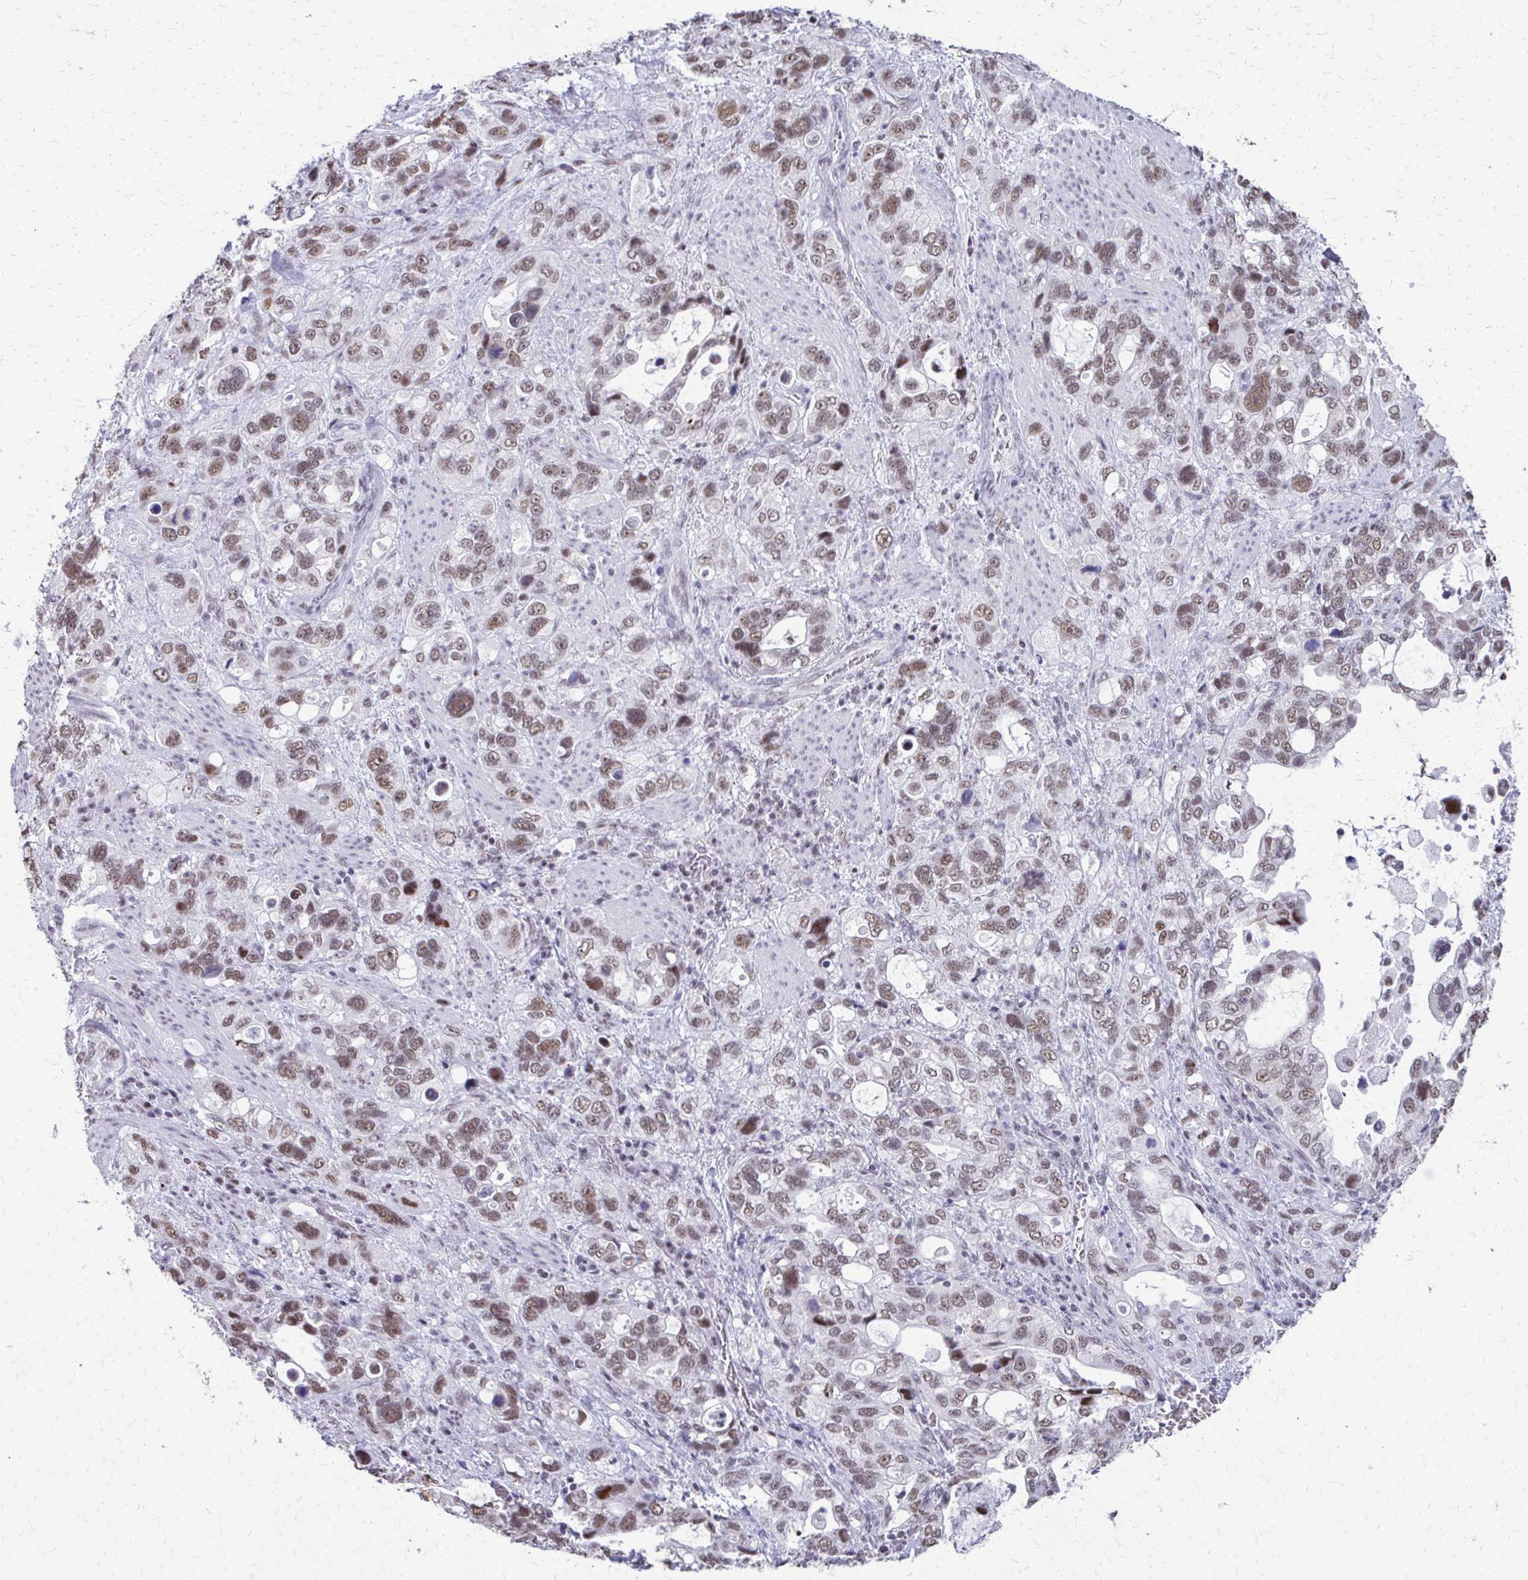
{"staining": {"intensity": "moderate", "quantity": ">75%", "location": "nuclear"}, "tissue": "stomach cancer", "cell_type": "Tumor cells", "image_type": "cancer", "snomed": [{"axis": "morphology", "description": "Adenocarcinoma, NOS"}, {"axis": "topography", "description": "Stomach, upper"}], "caption": "High-magnification brightfield microscopy of adenocarcinoma (stomach) stained with DAB (brown) and counterstained with hematoxylin (blue). tumor cells exhibit moderate nuclear staining is seen in approximately>75% of cells.", "gene": "SS18", "patient": {"sex": "female", "age": 81}}